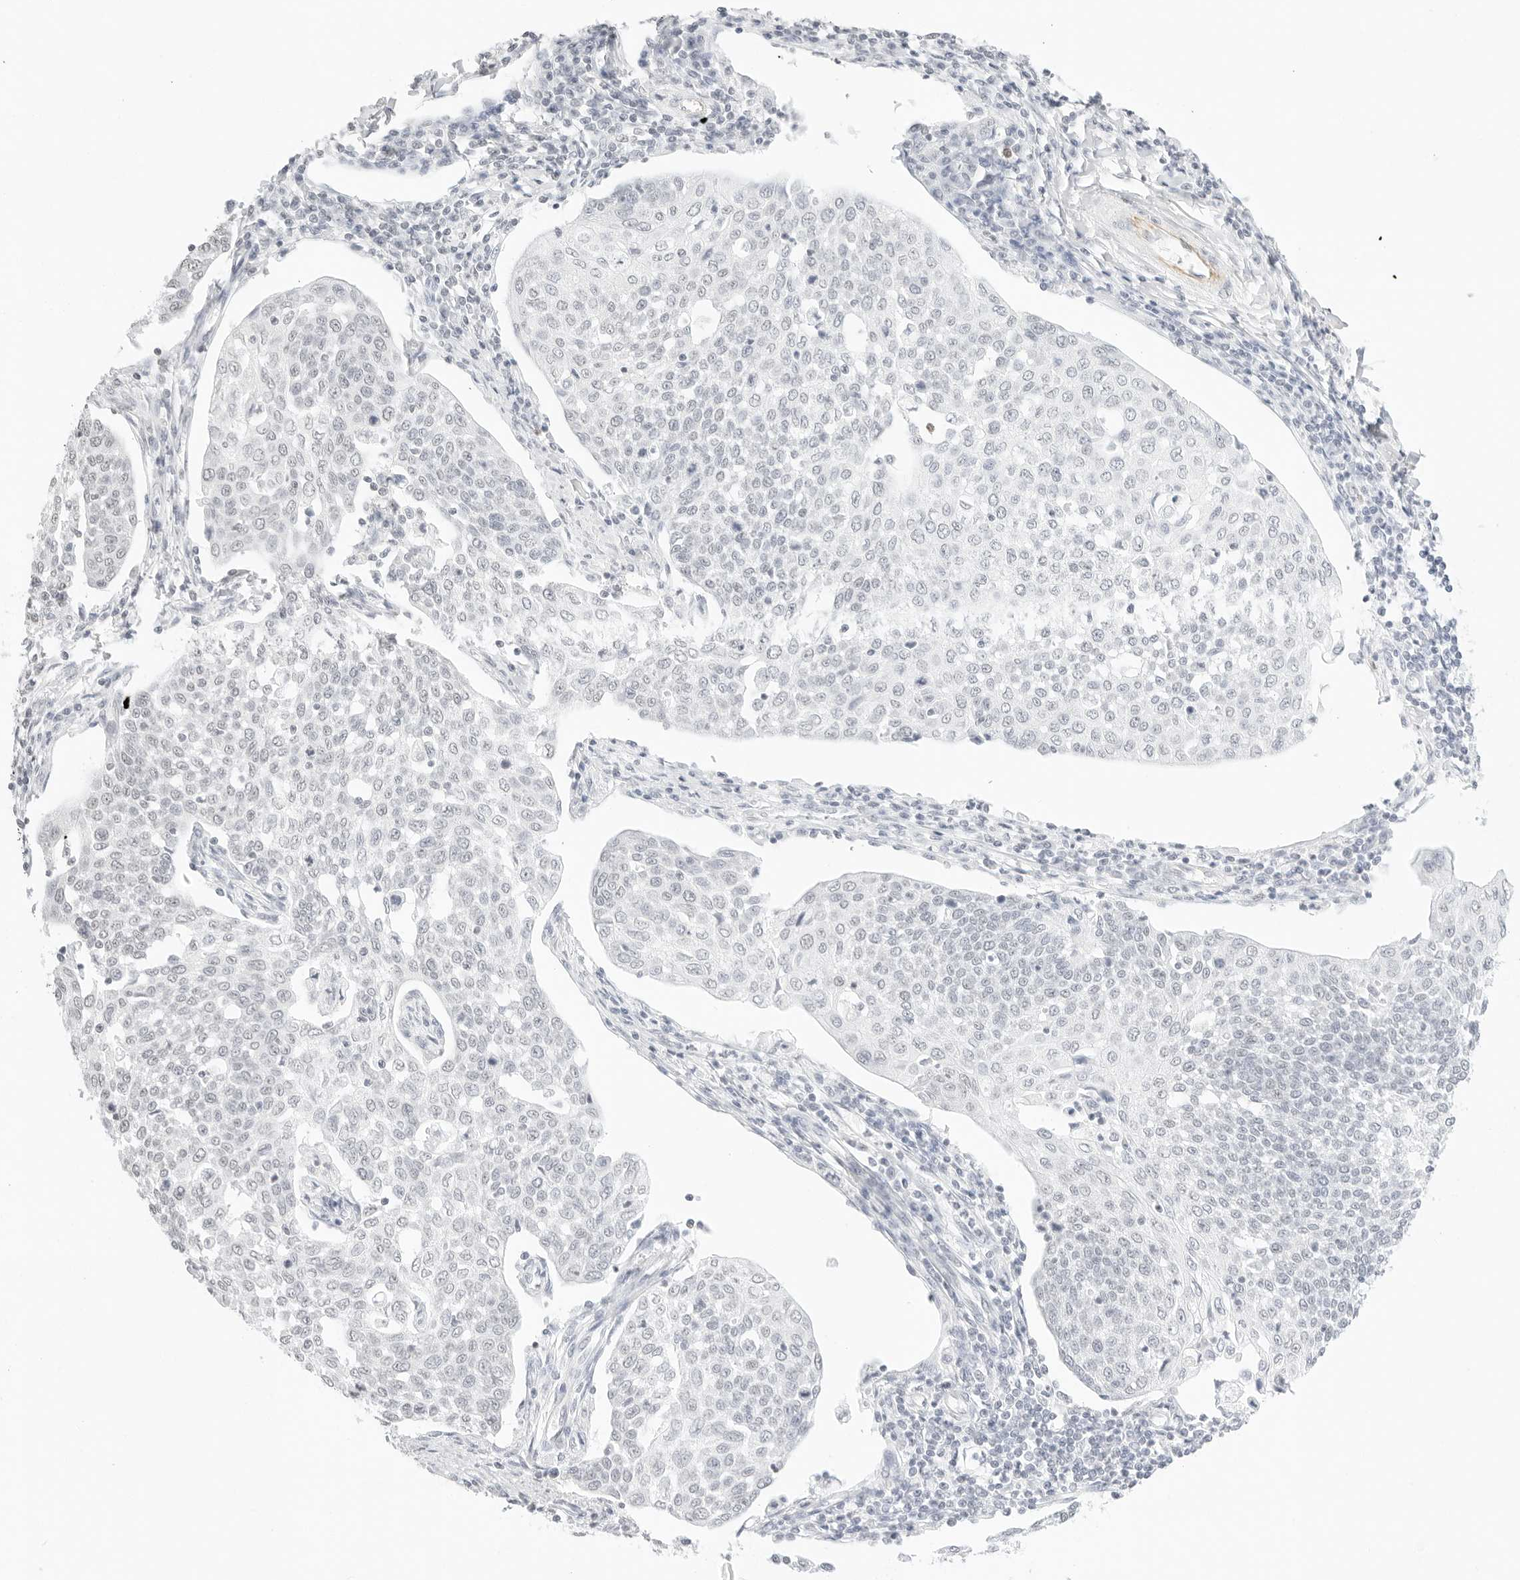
{"staining": {"intensity": "negative", "quantity": "none", "location": "none"}, "tissue": "cervical cancer", "cell_type": "Tumor cells", "image_type": "cancer", "snomed": [{"axis": "morphology", "description": "Squamous cell carcinoma, NOS"}, {"axis": "topography", "description": "Cervix"}], "caption": "Immunohistochemistry (IHC) of squamous cell carcinoma (cervical) displays no staining in tumor cells.", "gene": "FBLN5", "patient": {"sex": "female", "age": 34}}